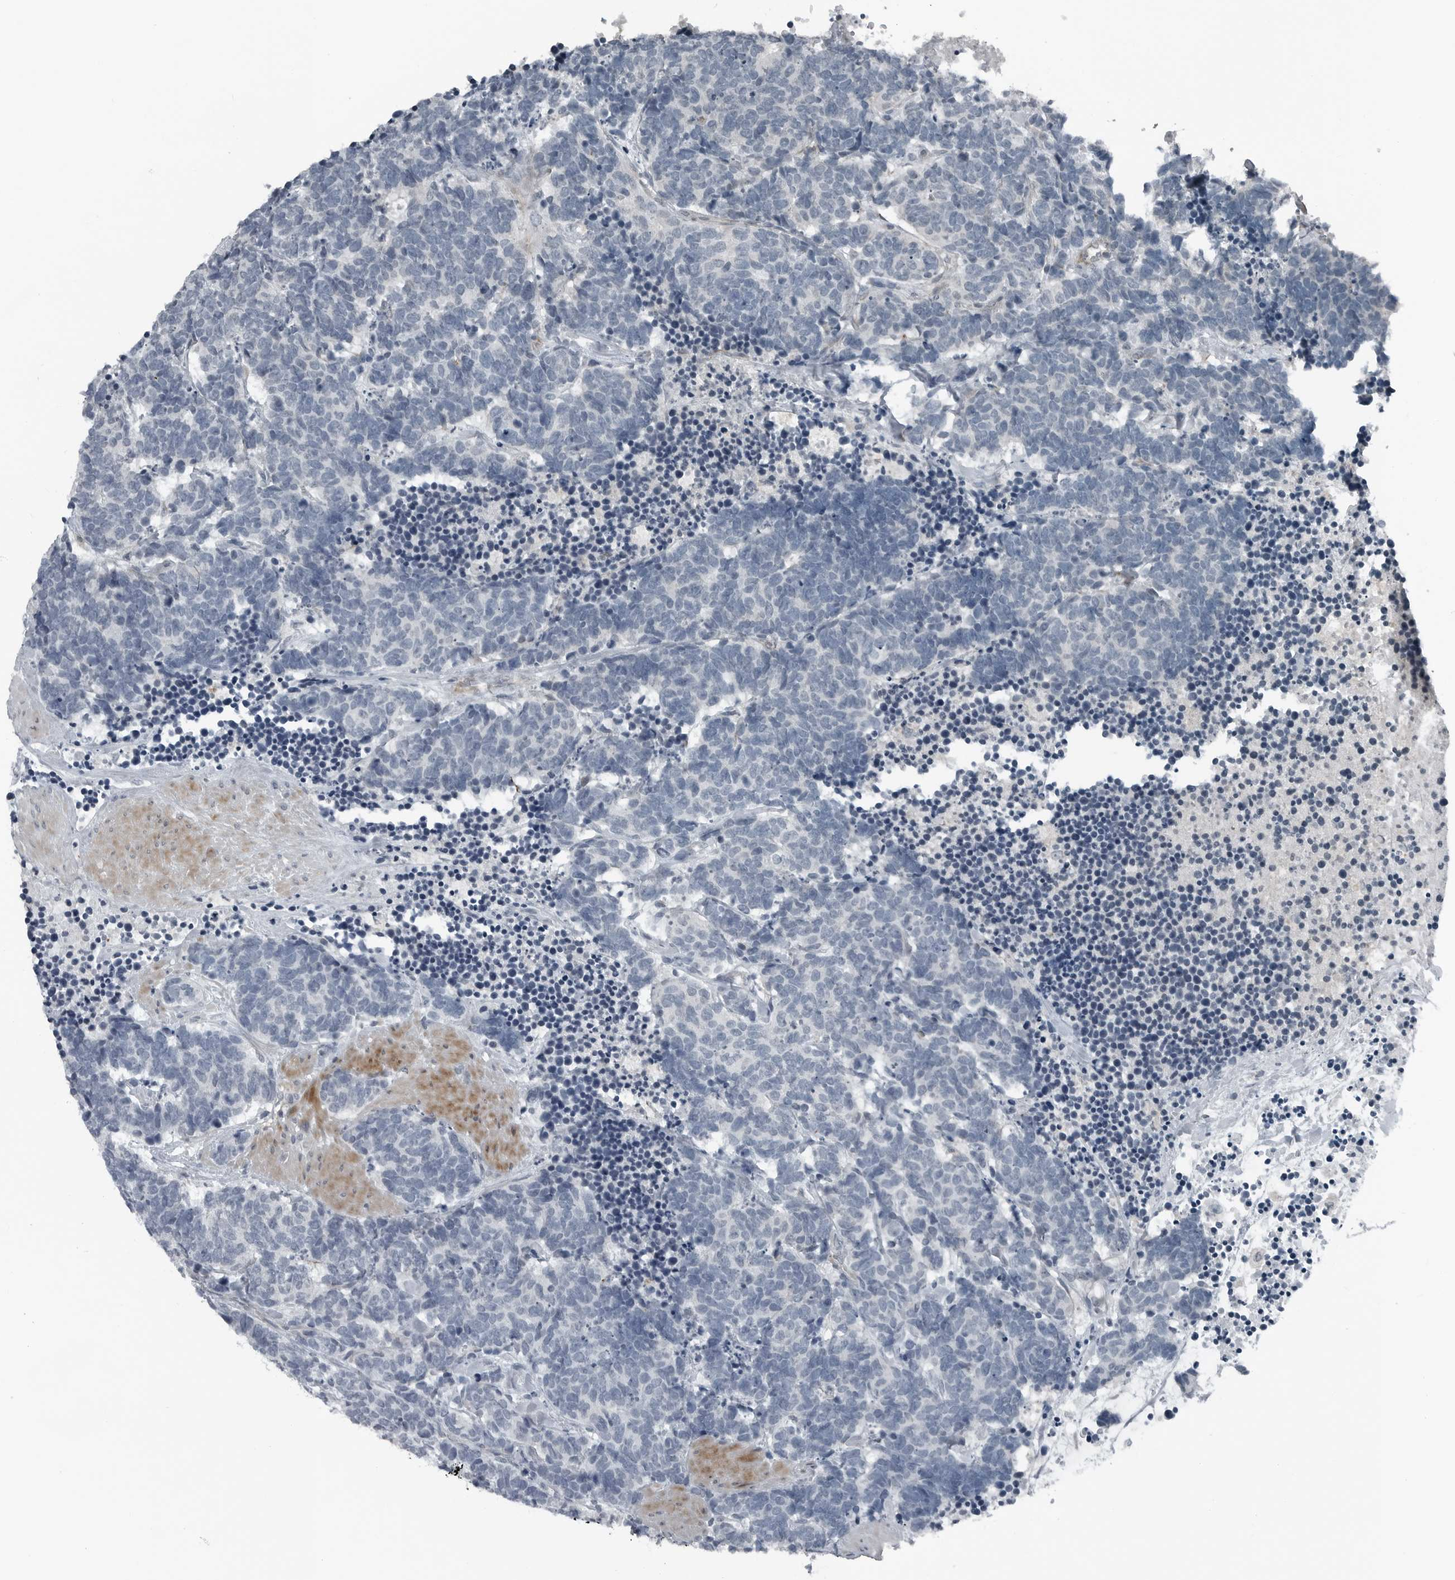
{"staining": {"intensity": "negative", "quantity": "none", "location": "none"}, "tissue": "carcinoid", "cell_type": "Tumor cells", "image_type": "cancer", "snomed": [{"axis": "morphology", "description": "Carcinoma, NOS"}, {"axis": "morphology", "description": "Carcinoid, malignant, NOS"}, {"axis": "topography", "description": "Urinary bladder"}], "caption": "Carcinoid (malignant) was stained to show a protein in brown. There is no significant staining in tumor cells.", "gene": "GAK", "patient": {"sex": "male", "age": 57}}